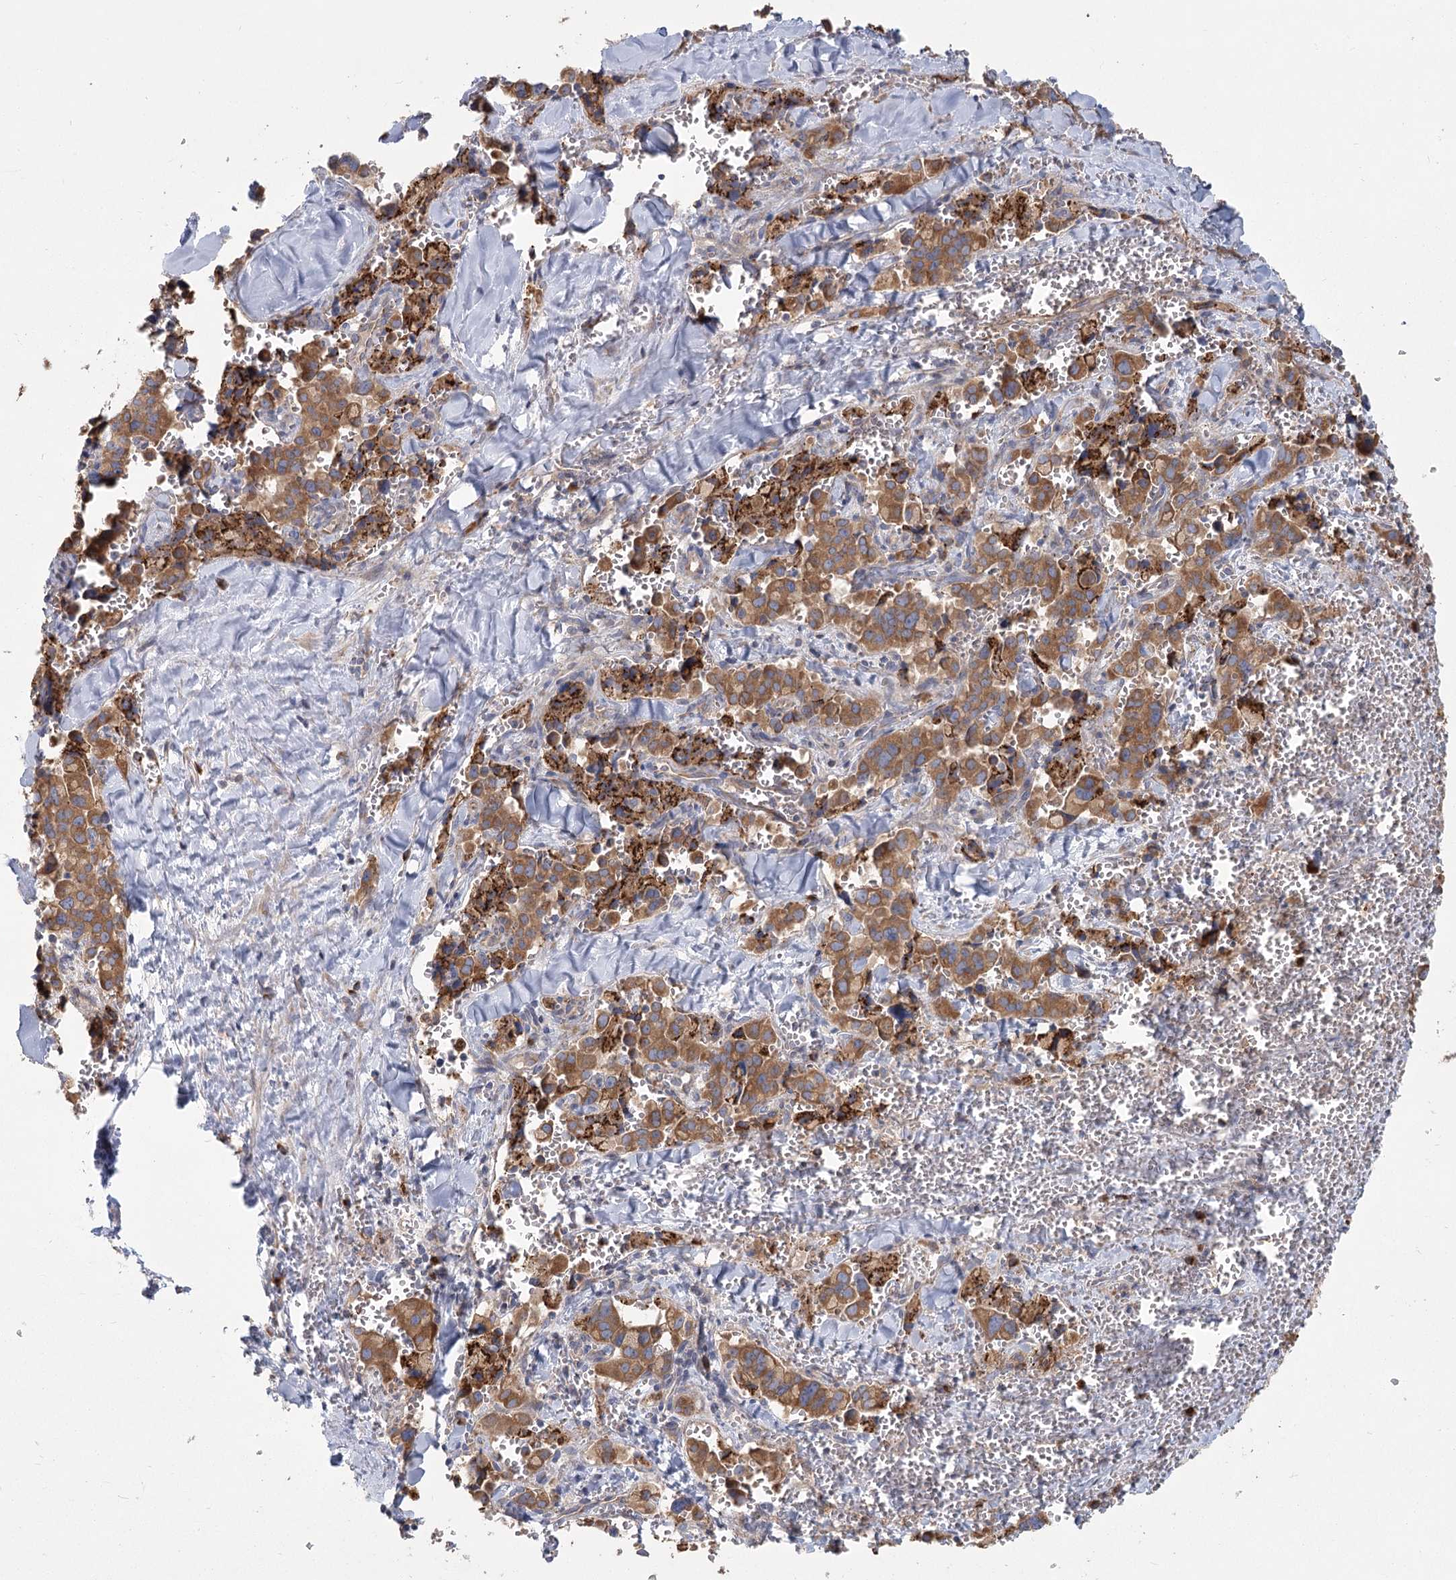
{"staining": {"intensity": "moderate", "quantity": ">75%", "location": "cytoplasmic/membranous"}, "tissue": "pancreatic cancer", "cell_type": "Tumor cells", "image_type": "cancer", "snomed": [{"axis": "morphology", "description": "Adenocarcinoma, NOS"}, {"axis": "topography", "description": "Pancreas"}], "caption": "Tumor cells display moderate cytoplasmic/membranous expression in approximately >75% of cells in pancreatic cancer (adenocarcinoma).", "gene": "CNTLN", "patient": {"sex": "male", "age": 65}}